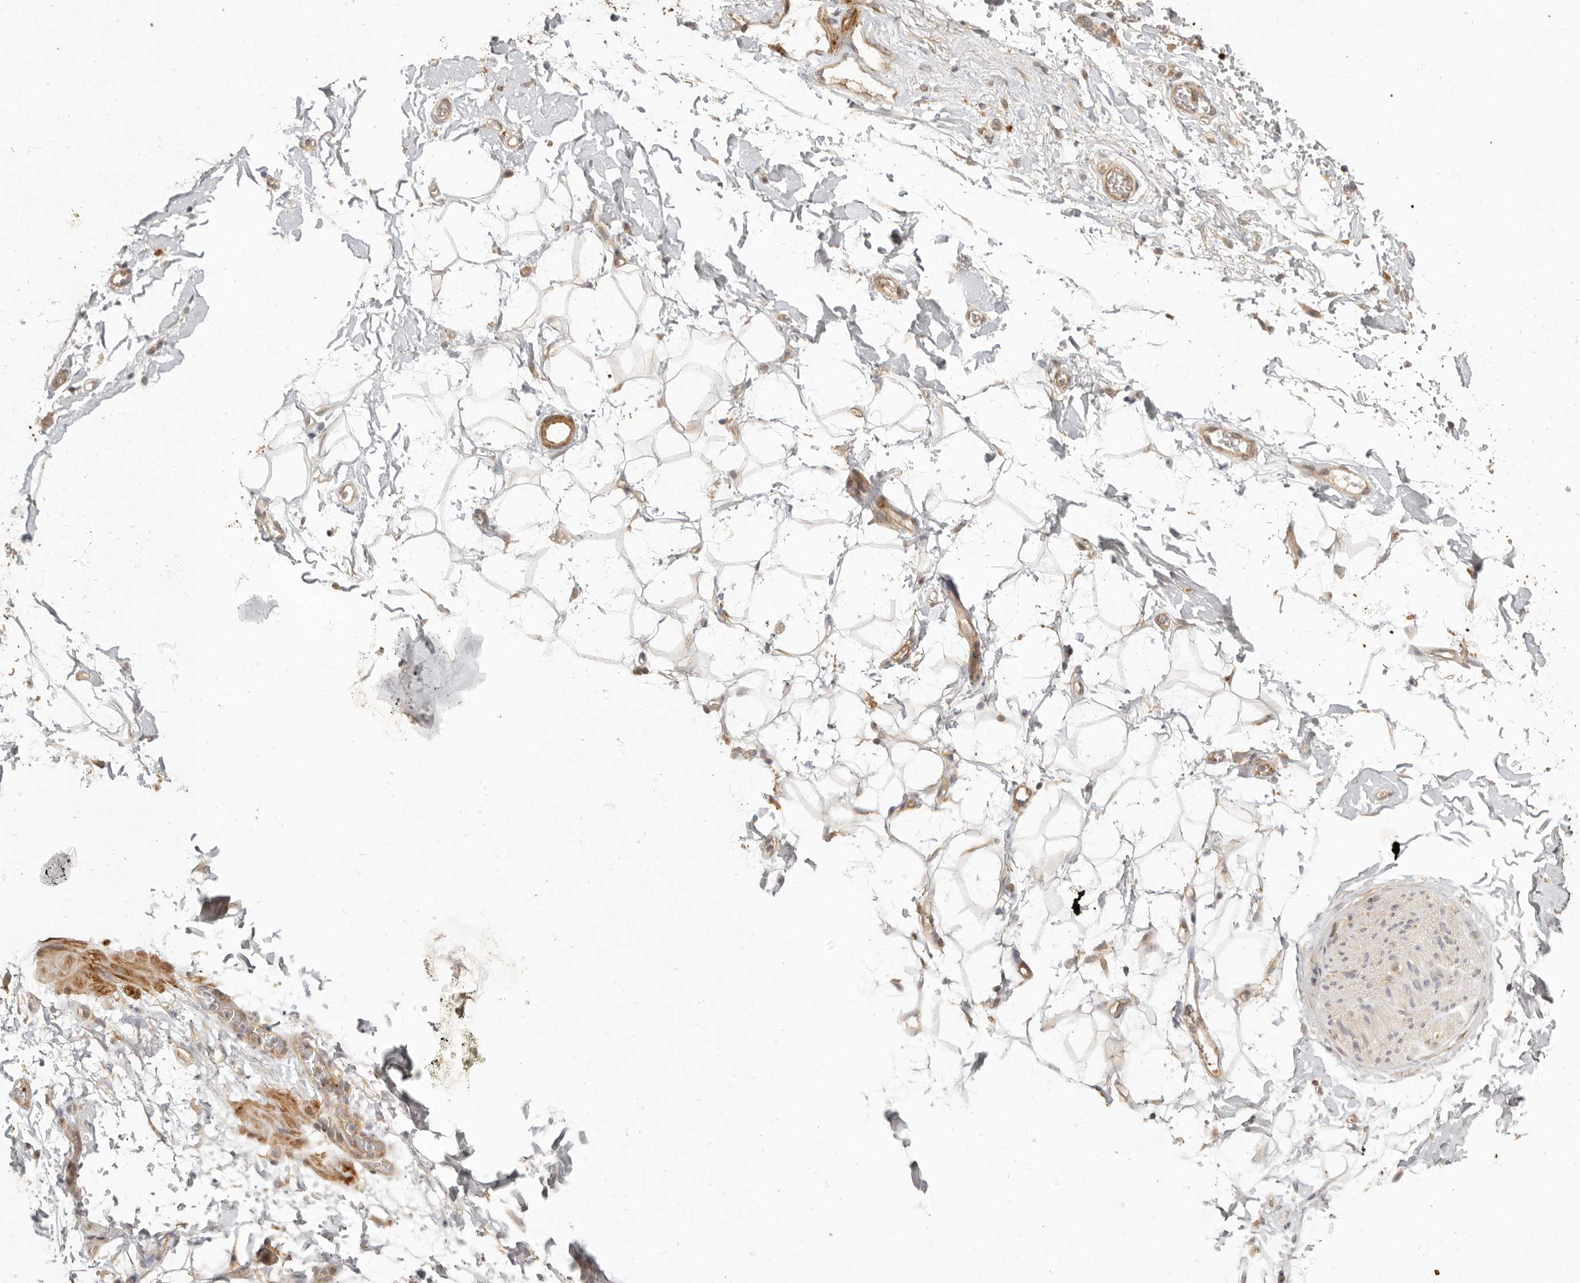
{"staining": {"intensity": "weak", "quantity": "25%-75%", "location": "cytoplasmic/membranous"}, "tissue": "adipose tissue", "cell_type": "Adipocytes", "image_type": "normal", "snomed": [{"axis": "morphology", "description": "Normal tissue, NOS"}, {"axis": "morphology", "description": "Adenocarcinoma, NOS"}, {"axis": "topography", "description": "Pancreas"}, {"axis": "topography", "description": "Peripheral nerve tissue"}], "caption": "Benign adipose tissue was stained to show a protein in brown. There is low levels of weak cytoplasmic/membranous staining in approximately 25%-75% of adipocytes. Using DAB (3,3'-diaminobenzidine) (brown) and hematoxylin (blue) stains, captured at high magnification using brightfield microscopy.", "gene": "VIPR1", "patient": {"sex": "male", "age": 59}}